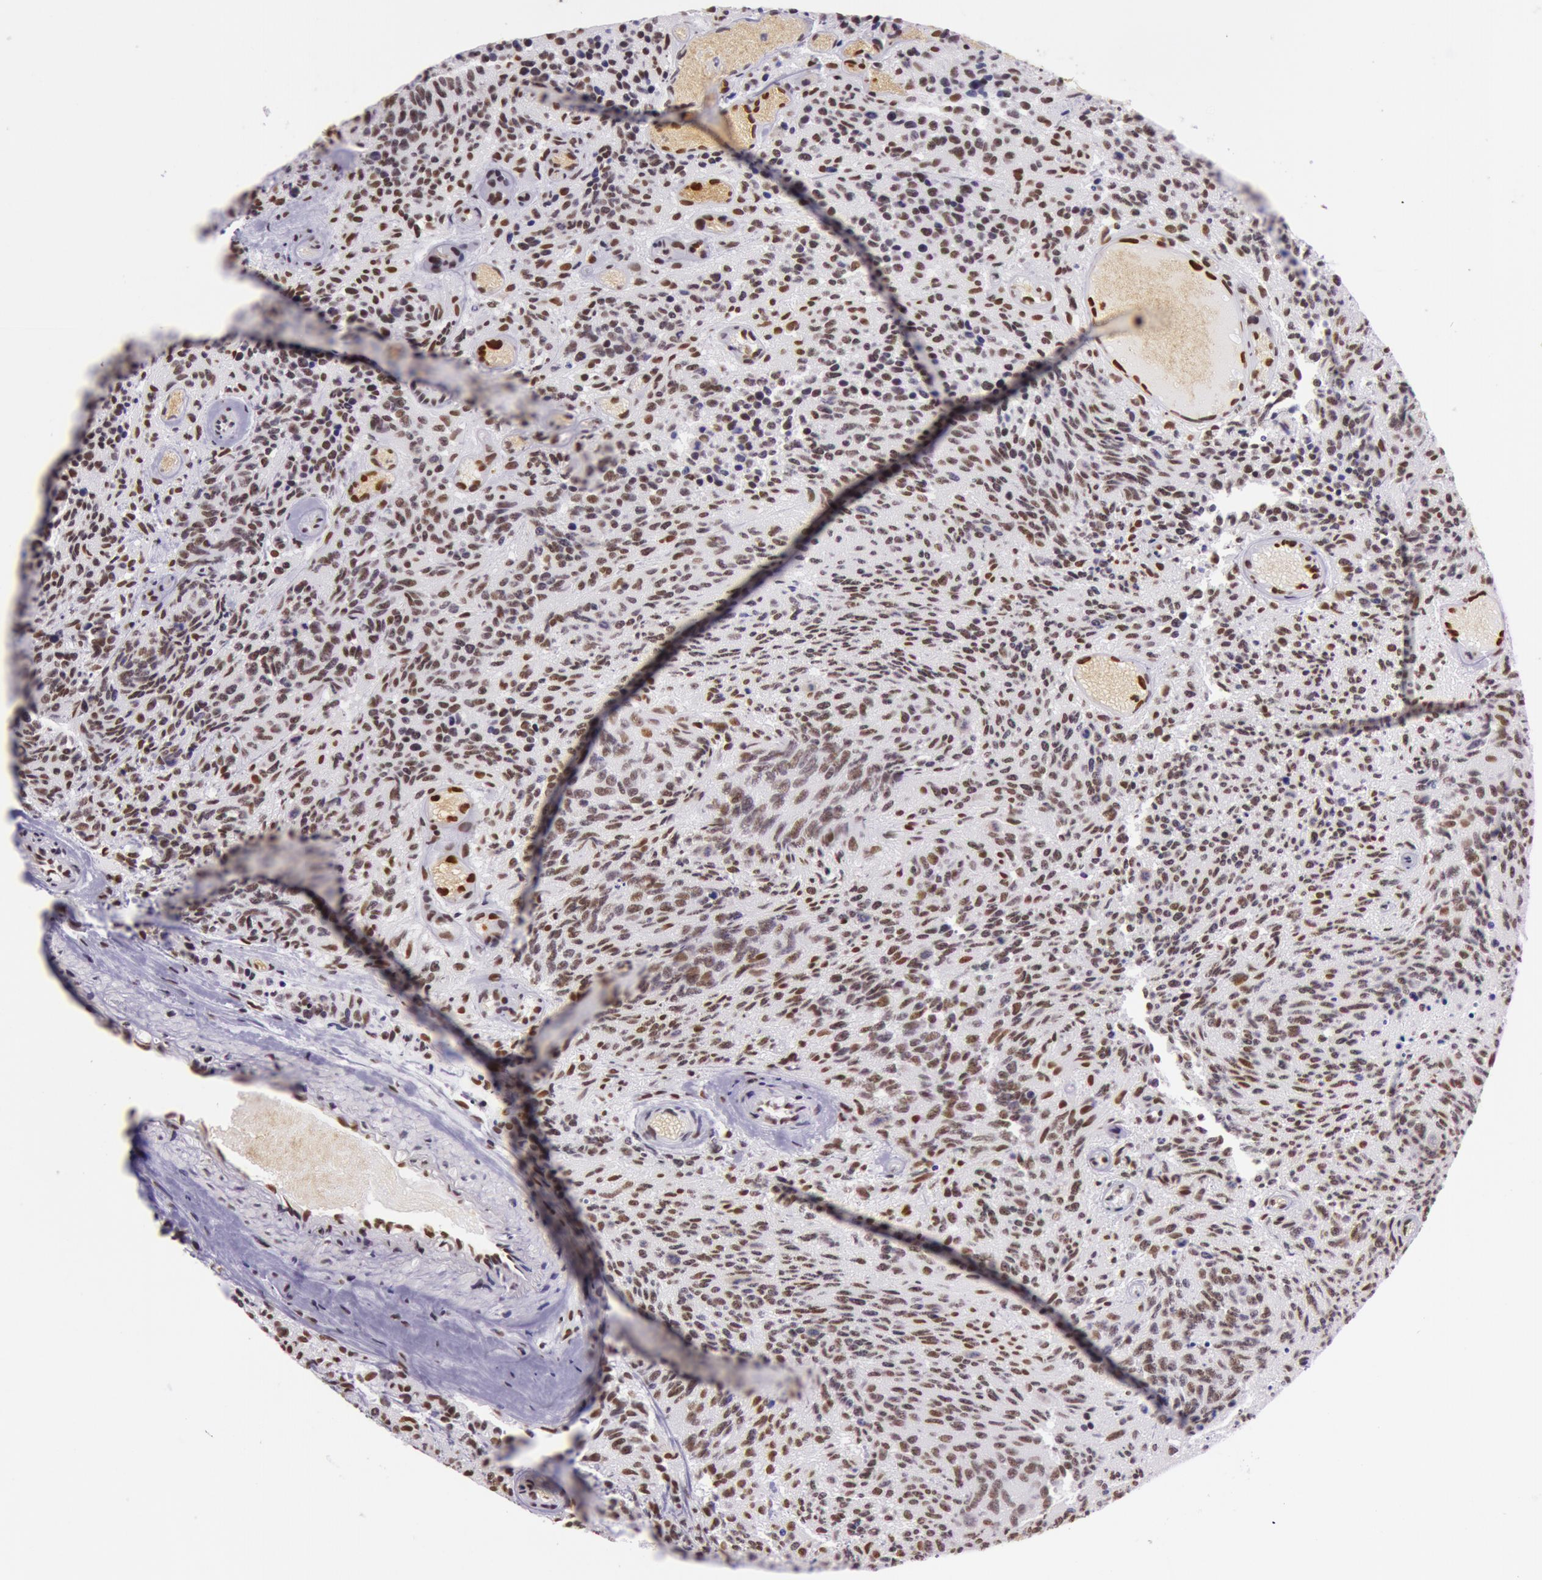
{"staining": {"intensity": "strong", "quantity": ">75%", "location": "nuclear"}, "tissue": "glioma", "cell_type": "Tumor cells", "image_type": "cancer", "snomed": [{"axis": "morphology", "description": "Glioma, malignant, High grade"}, {"axis": "topography", "description": "Brain"}], "caption": "Glioma tissue demonstrates strong nuclear staining in about >75% of tumor cells (IHC, brightfield microscopy, high magnification).", "gene": "NBN", "patient": {"sex": "male", "age": 36}}